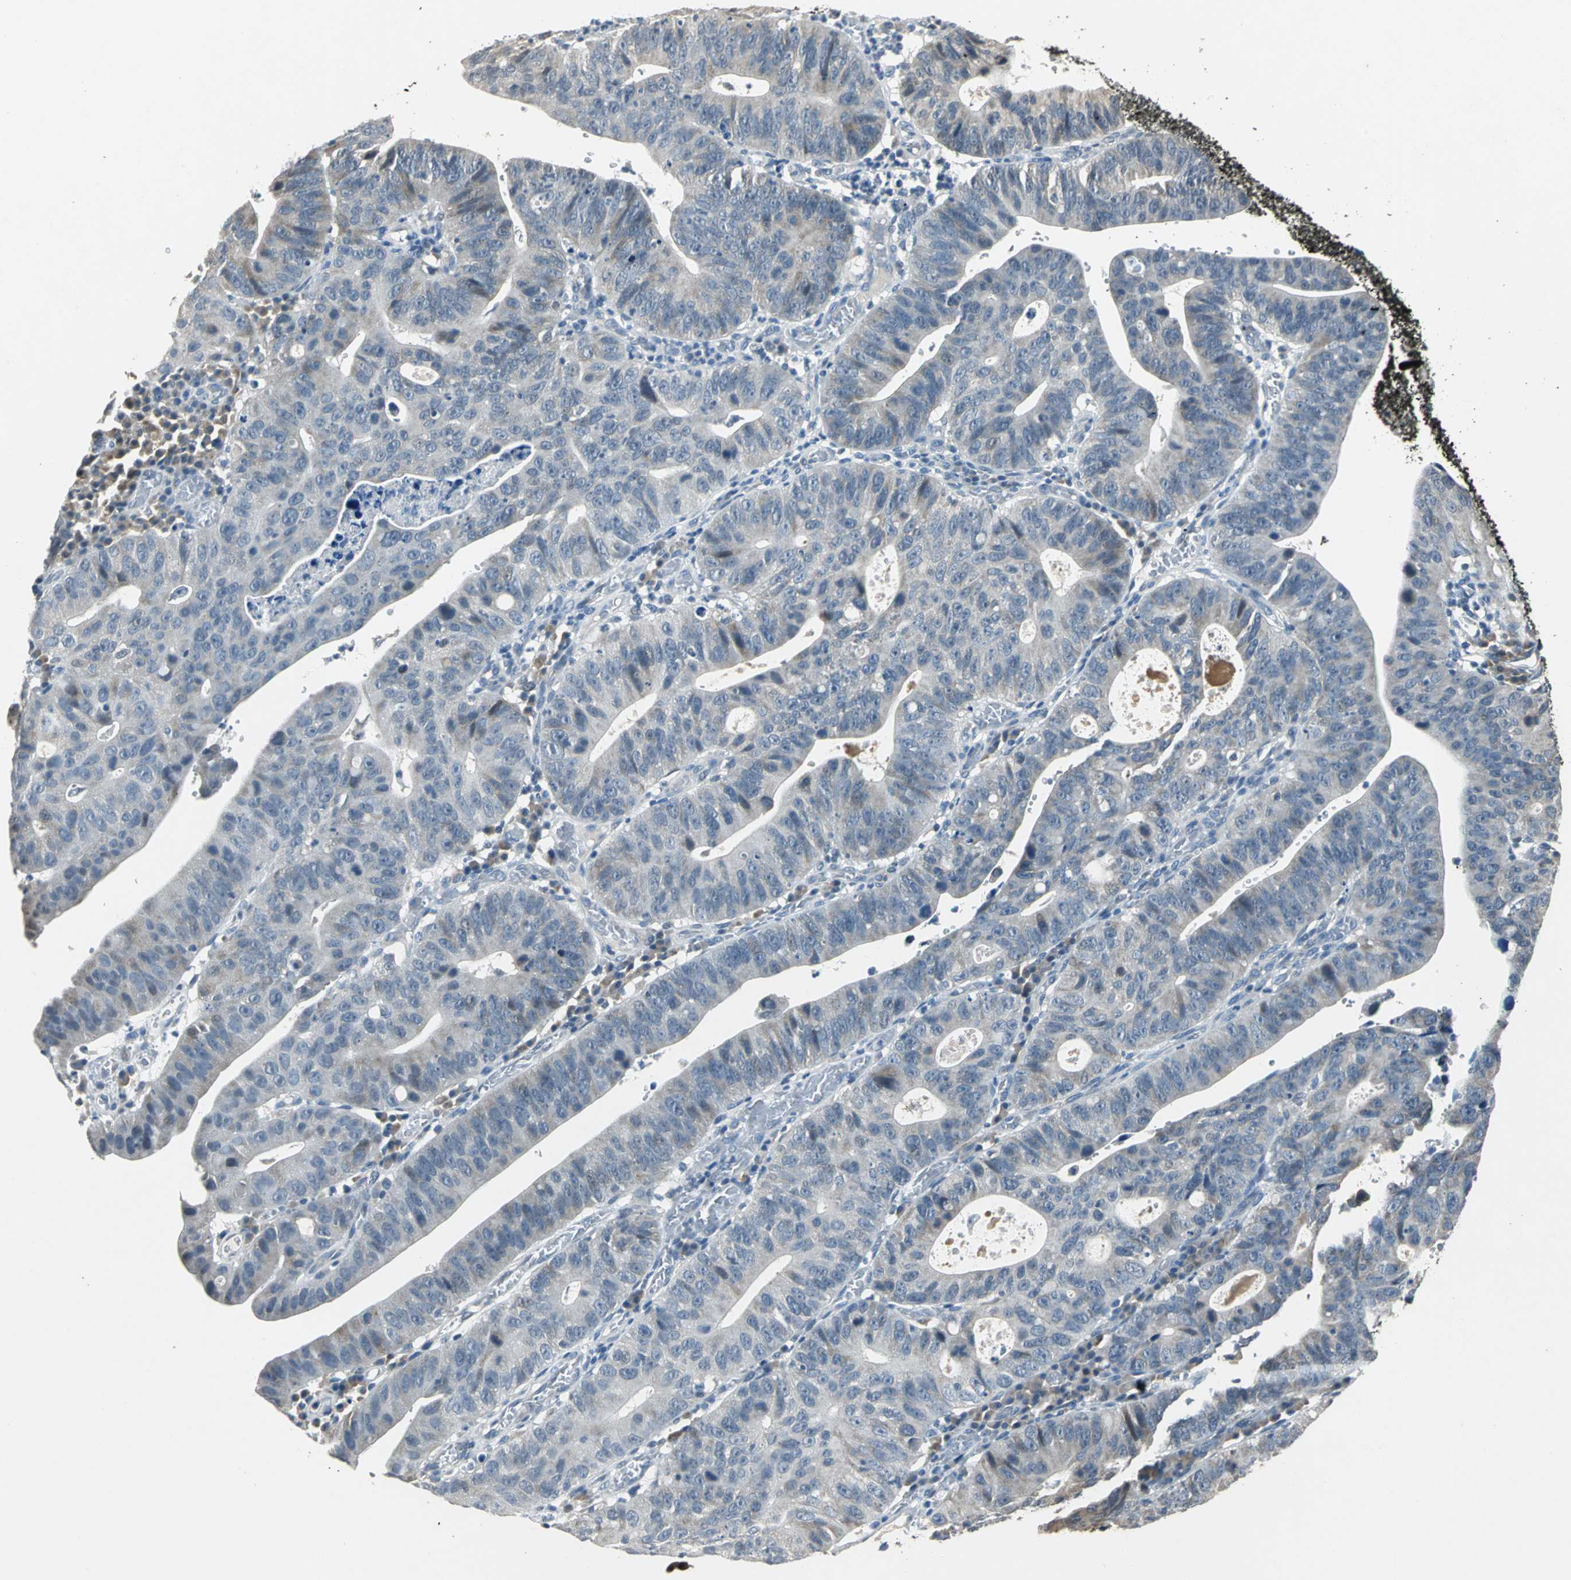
{"staining": {"intensity": "weak", "quantity": "<25%", "location": "cytoplasmic/membranous"}, "tissue": "stomach cancer", "cell_type": "Tumor cells", "image_type": "cancer", "snomed": [{"axis": "morphology", "description": "Adenocarcinoma, NOS"}, {"axis": "topography", "description": "Stomach"}], "caption": "IHC image of neoplastic tissue: human stomach cancer stained with DAB (3,3'-diaminobenzidine) exhibits no significant protein staining in tumor cells. (Stains: DAB IHC with hematoxylin counter stain, Microscopy: brightfield microscopy at high magnification).", "gene": "JADE3", "patient": {"sex": "male", "age": 59}}